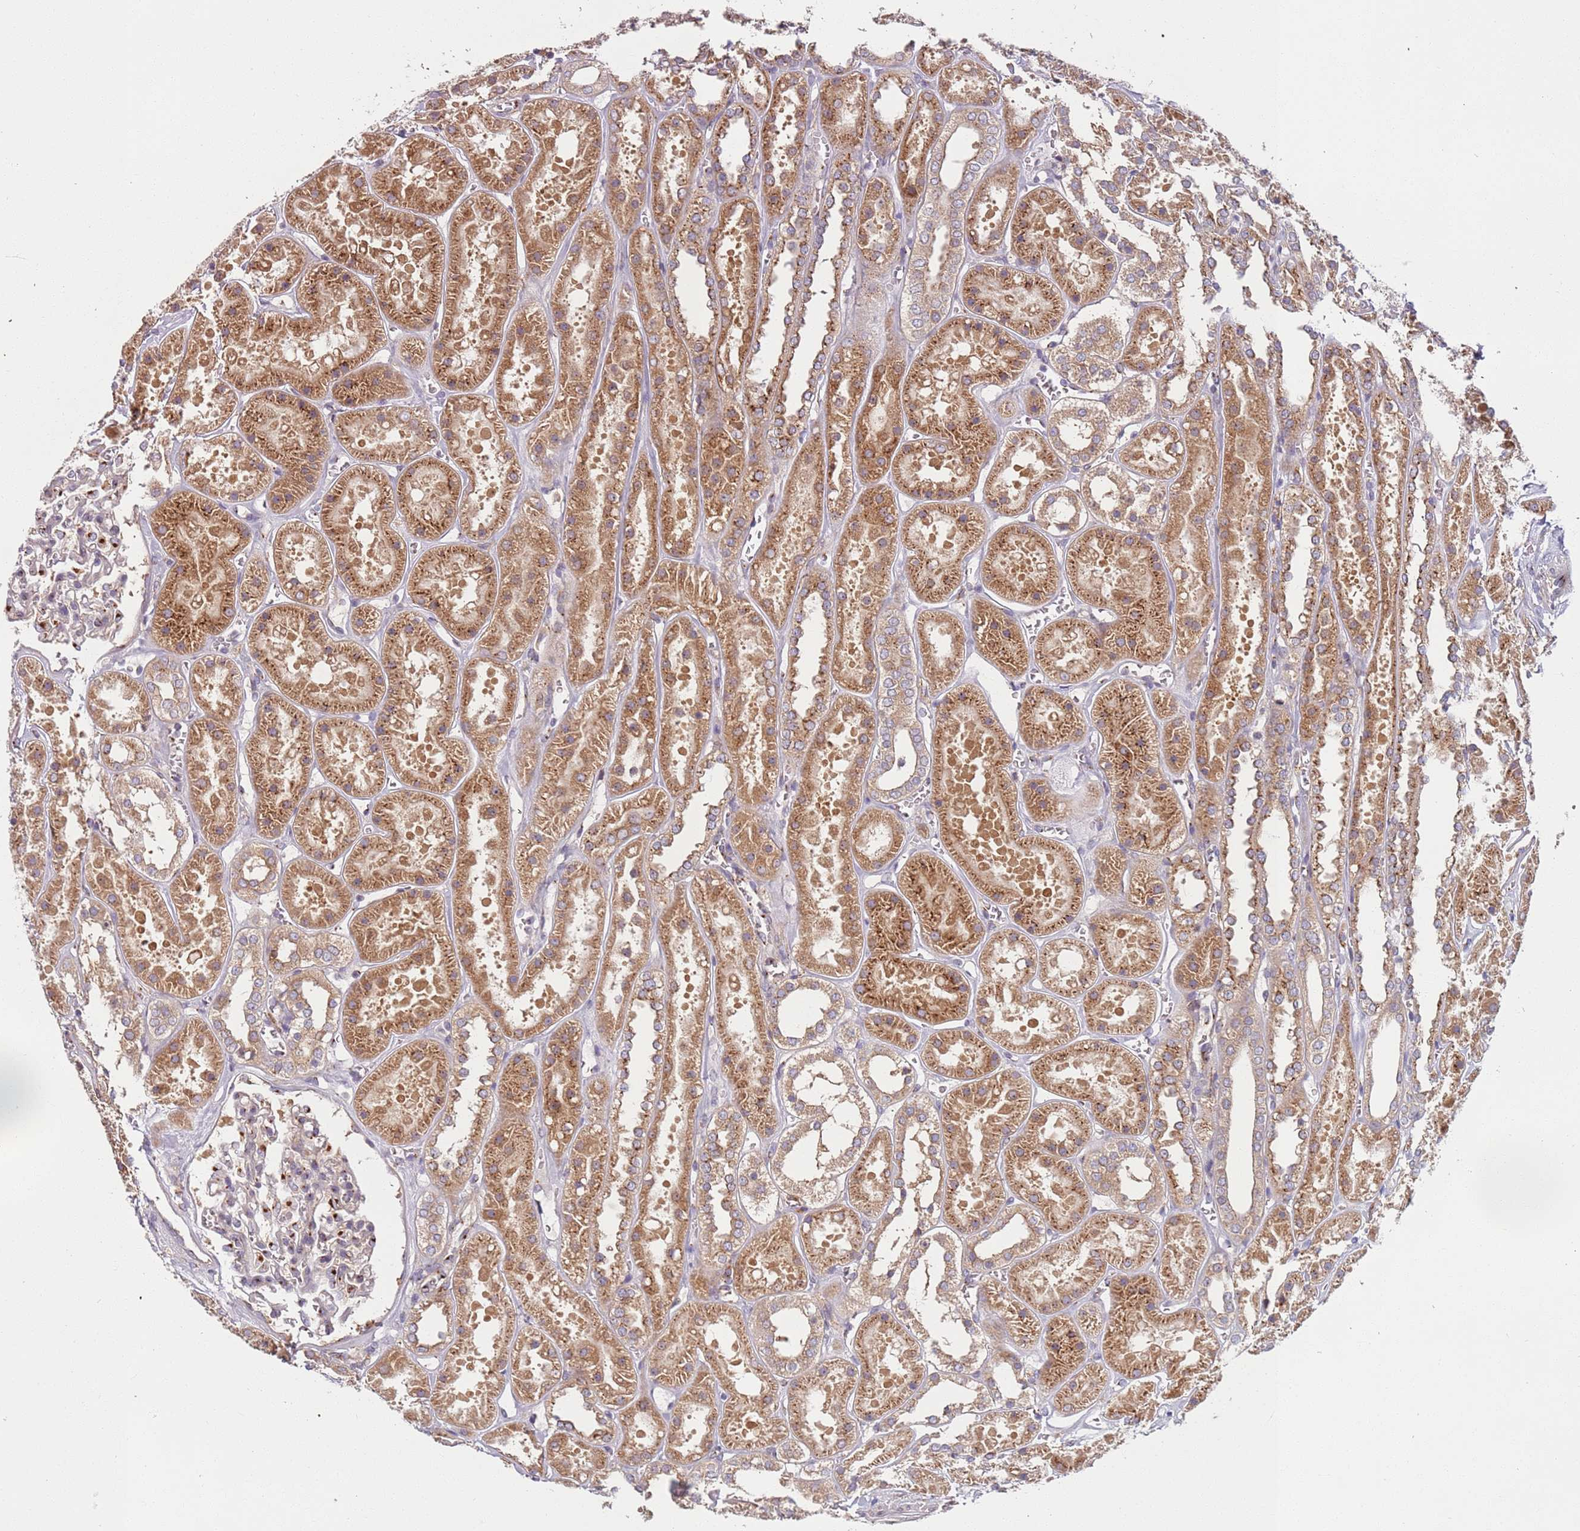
{"staining": {"intensity": "strong", "quantity": "25%-75%", "location": "cytoplasmic/membranous"}, "tissue": "kidney", "cell_type": "Cells in glomeruli", "image_type": "normal", "snomed": [{"axis": "morphology", "description": "Normal tissue, NOS"}, {"axis": "topography", "description": "Kidney"}], "caption": "Kidney stained with a brown dye exhibits strong cytoplasmic/membranous positive staining in about 25%-75% of cells in glomeruli.", "gene": "AKTIP", "patient": {"sex": "female", "age": 41}}